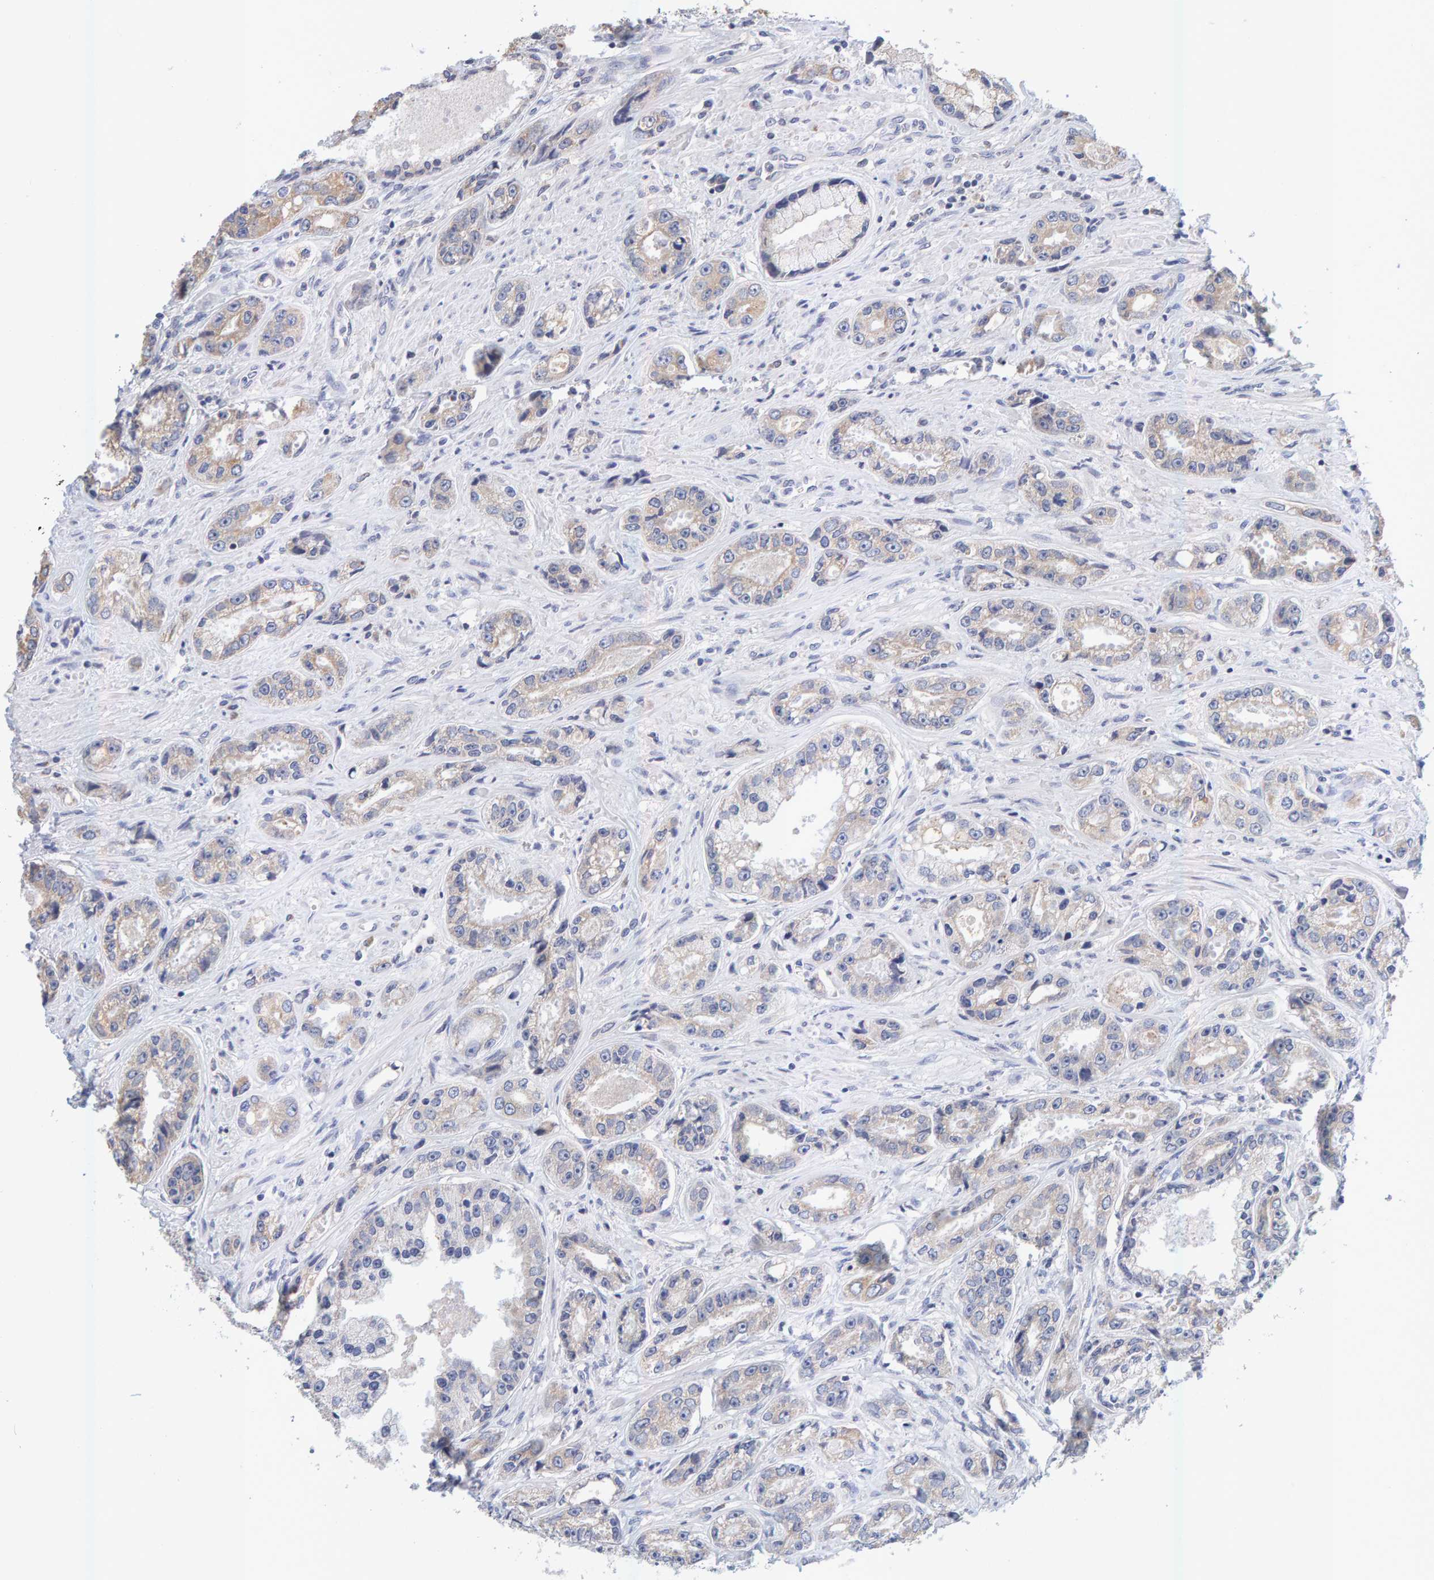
{"staining": {"intensity": "weak", "quantity": "25%-75%", "location": "cytoplasmic/membranous"}, "tissue": "prostate cancer", "cell_type": "Tumor cells", "image_type": "cancer", "snomed": [{"axis": "morphology", "description": "Adenocarcinoma, High grade"}, {"axis": "topography", "description": "Prostate"}], "caption": "IHC photomicrograph of neoplastic tissue: human high-grade adenocarcinoma (prostate) stained using immunohistochemistry (IHC) displays low levels of weak protein expression localized specifically in the cytoplasmic/membranous of tumor cells, appearing as a cytoplasmic/membranous brown color.", "gene": "SGPL1", "patient": {"sex": "male", "age": 61}}